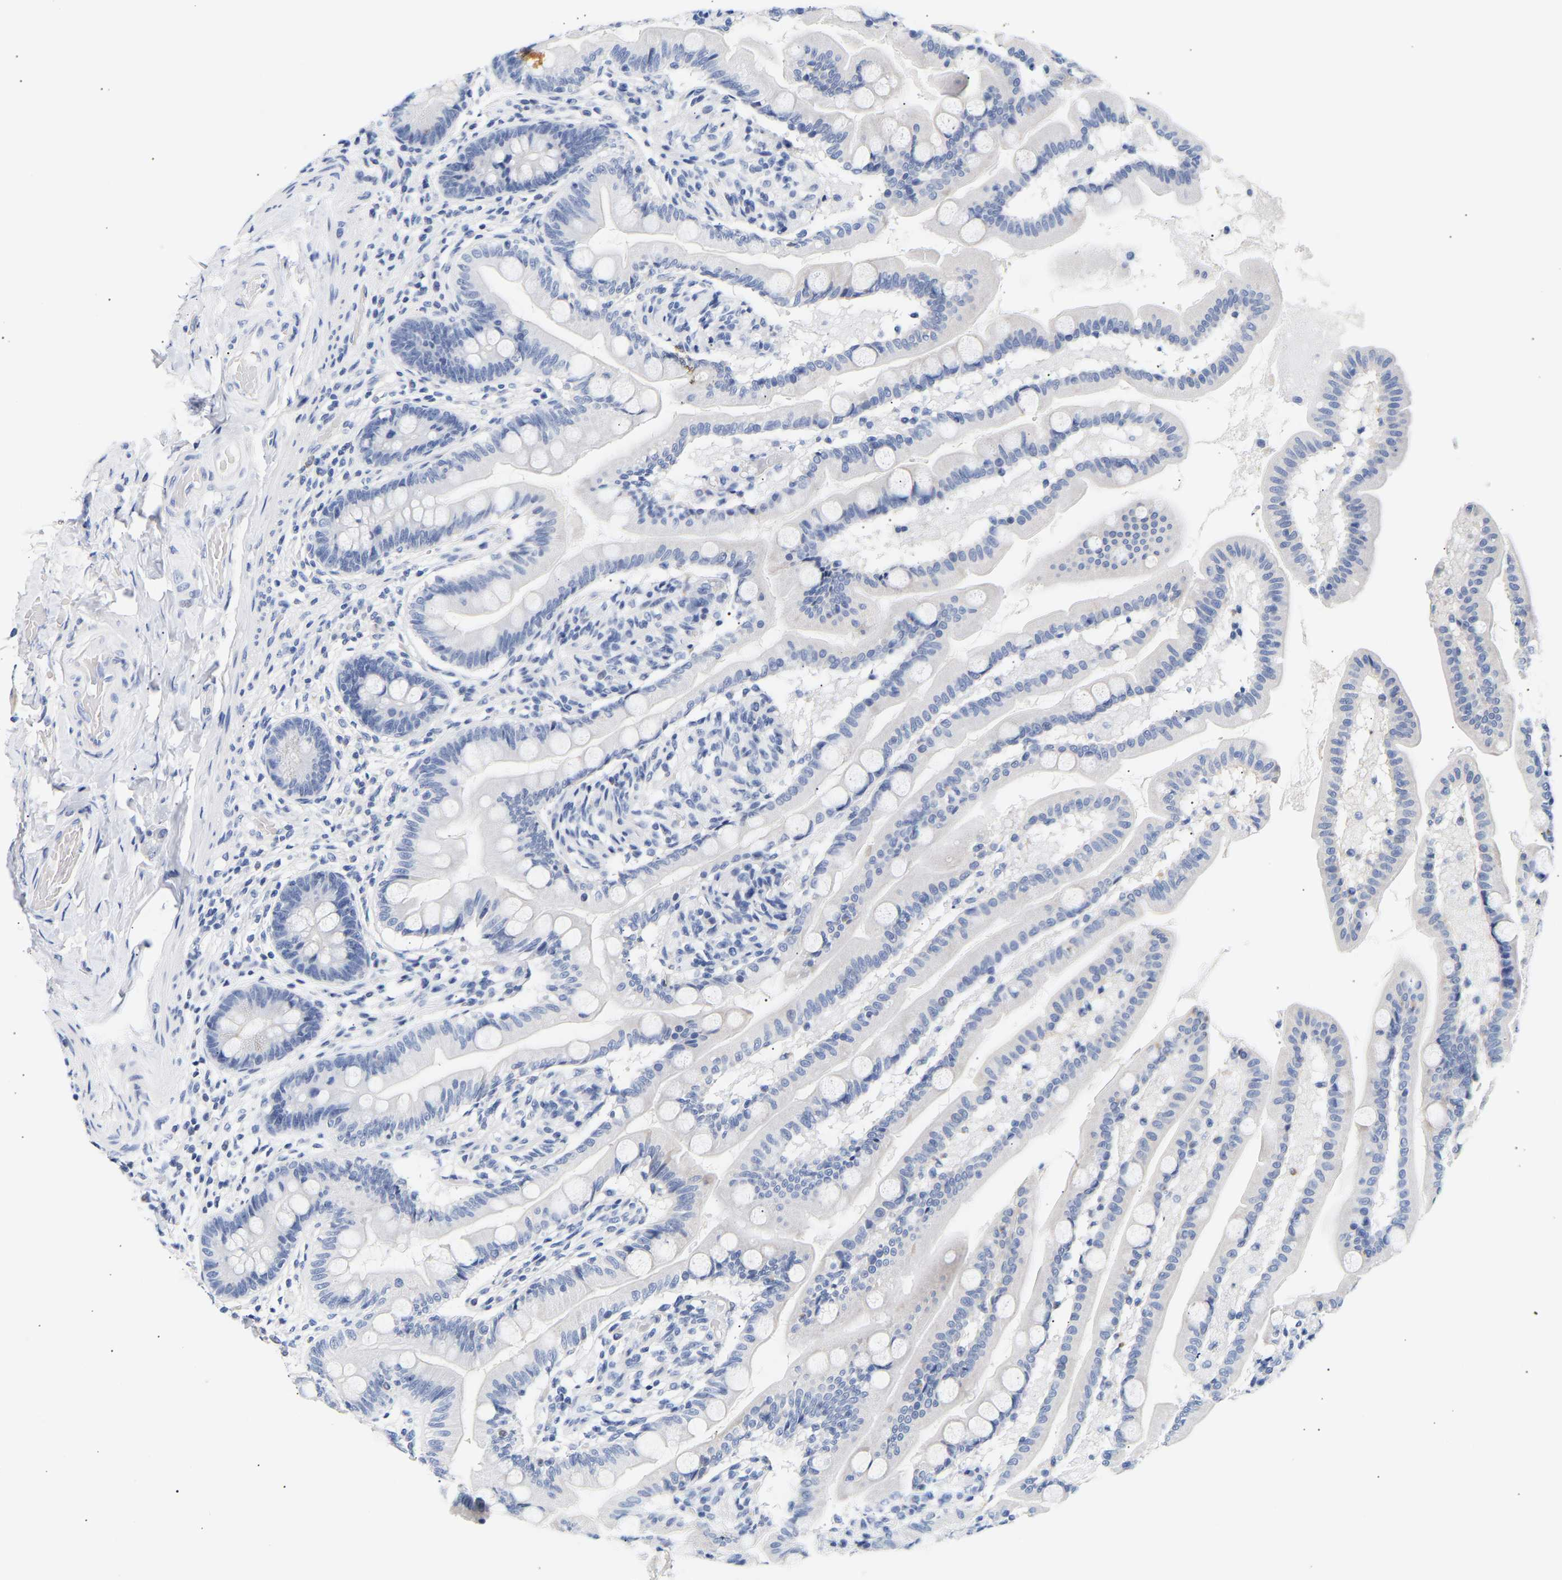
{"staining": {"intensity": "negative", "quantity": "none", "location": "none"}, "tissue": "small intestine", "cell_type": "Glandular cells", "image_type": "normal", "snomed": [{"axis": "morphology", "description": "Normal tissue, NOS"}, {"axis": "topography", "description": "Small intestine"}], "caption": "There is no significant positivity in glandular cells of small intestine. (DAB immunohistochemistry (IHC) visualized using brightfield microscopy, high magnification).", "gene": "SPINK2", "patient": {"sex": "female", "age": 56}}